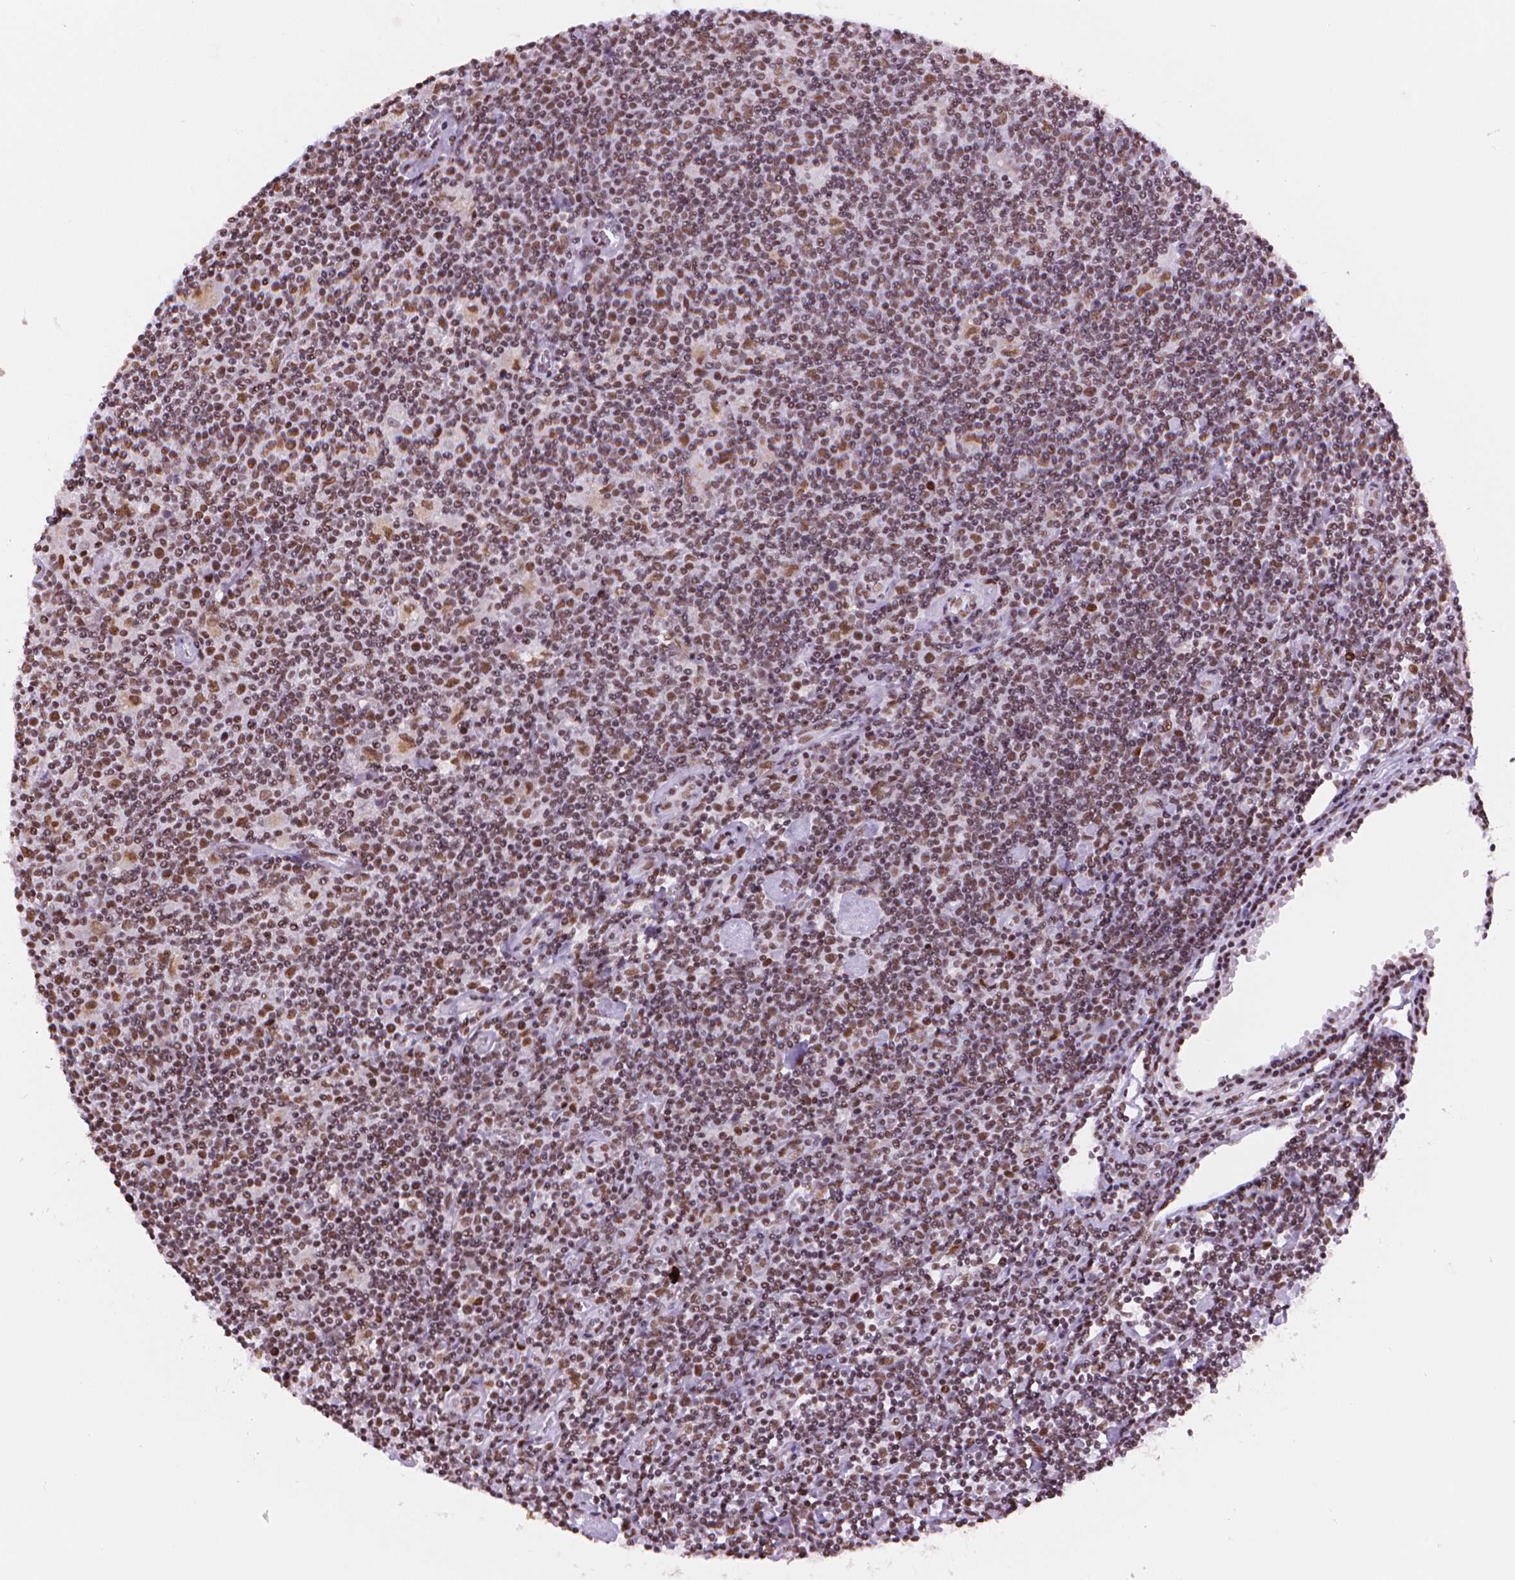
{"staining": {"intensity": "moderate", "quantity": ">75%", "location": "nuclear"}, "tissue": "lymphoma", "cell_type": "Tumor cells", "image_type": "cancer", "snomed": [{"axis": "morphology", "description": "Hodgkin's disease, NOS"}, {"axis": "topography", "description": "Lymph node"}], "caption": "Tumor cells show medium levels of moderate nuclear staining in approximately >75% of cells in lymphoma. (DAB IHC with brightfield microscopy, high magnification).", "gene": "RPA4", "patient": {"sex": "male", "age": 40}}